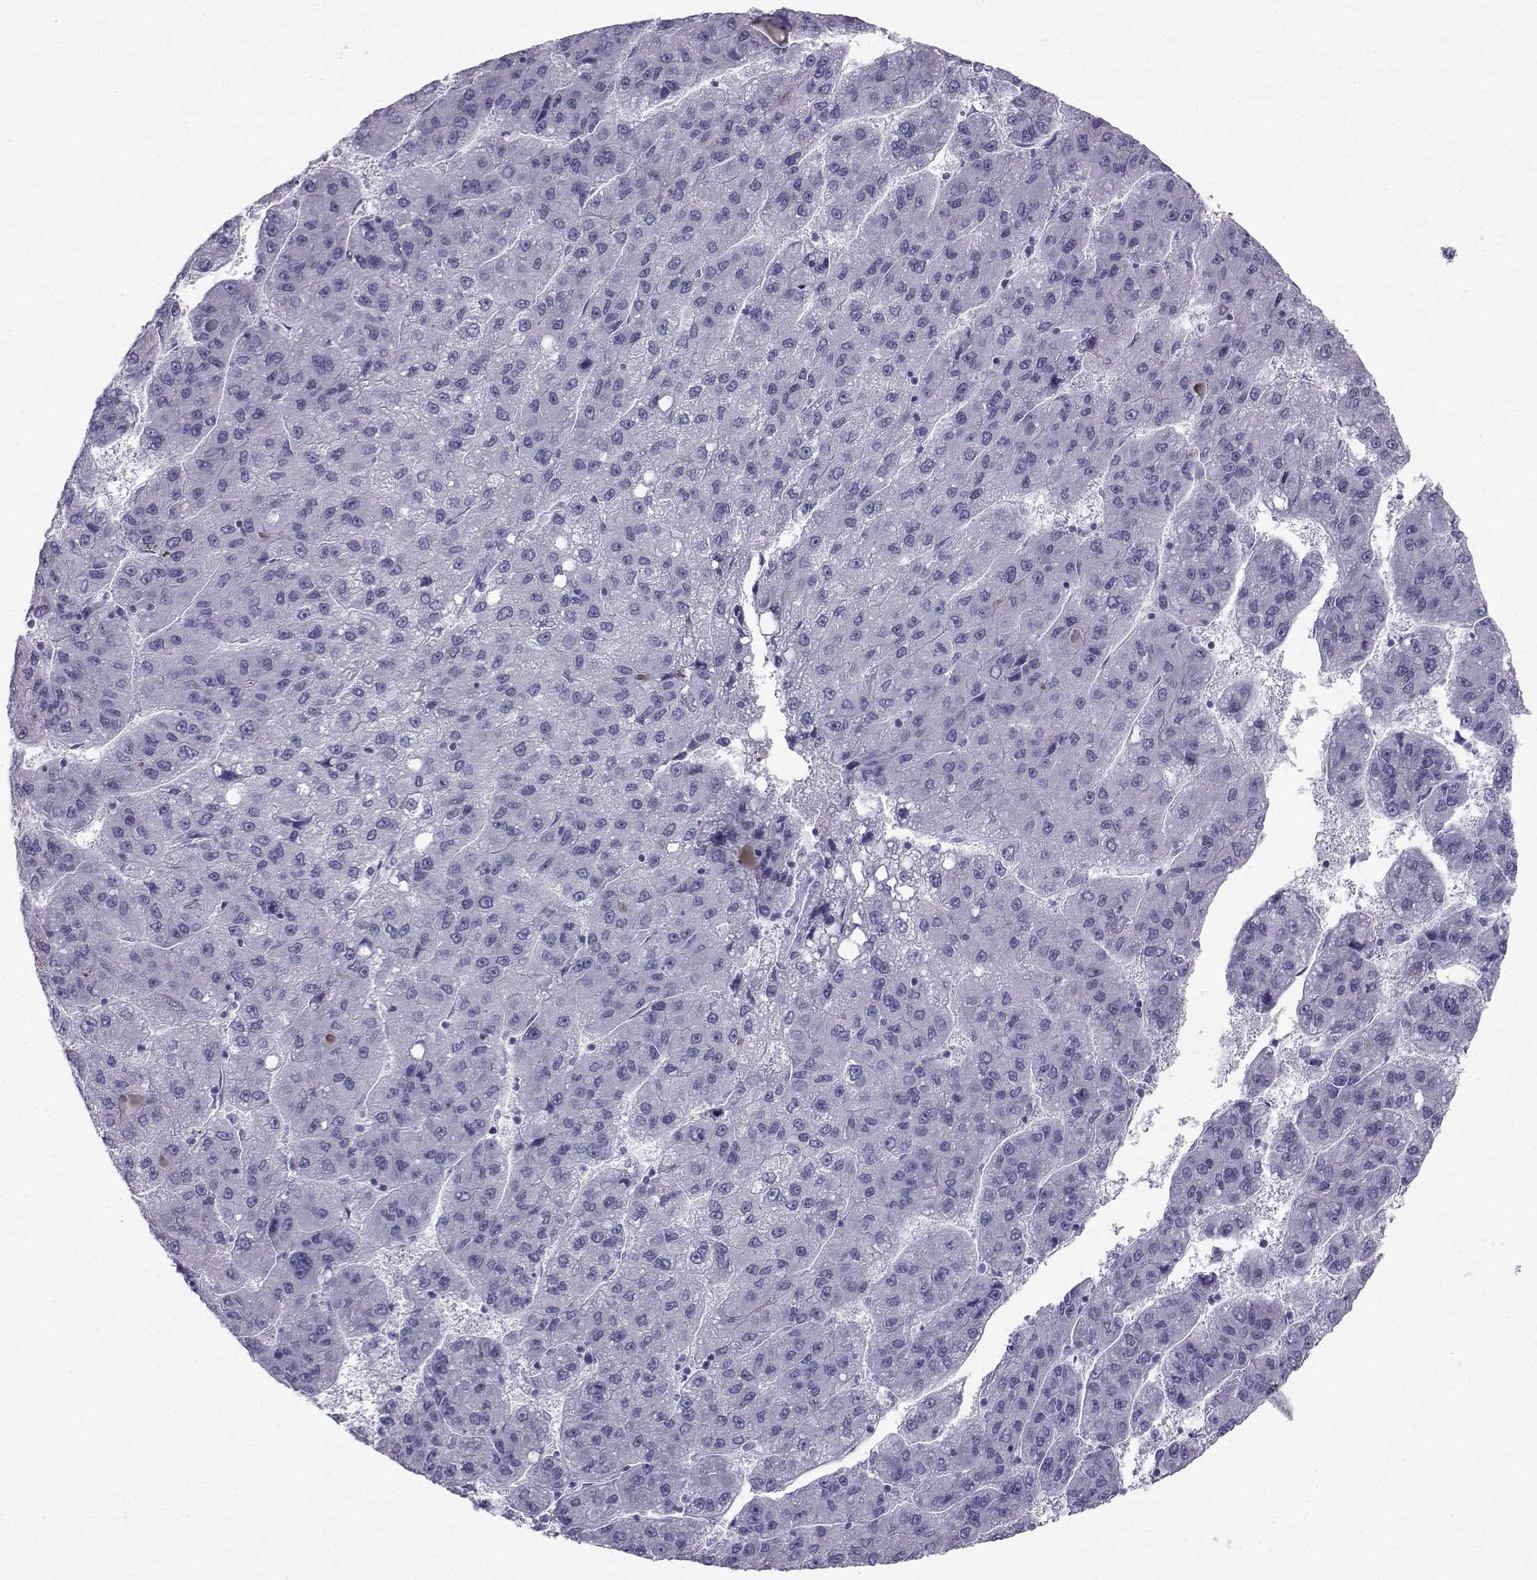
{"staining": {"intensity": "negative", "quantity": "none", "location": "none"}, "tissue": "liver cancer", "cell_type": "Tumor cells", "image_type": "cancer", "snomed": [{"axis": "morphology", "description": "Carcinoma, Hepatocellular, NOS"}, {"axis": "topography", "description": "Liver"}], "caption": "The immunohistochemistry micrograph has no significant positivity in tumor cells of liver cancer tissue.", "gene": "SST", "patient": {"sex": "female", "age": 82}}